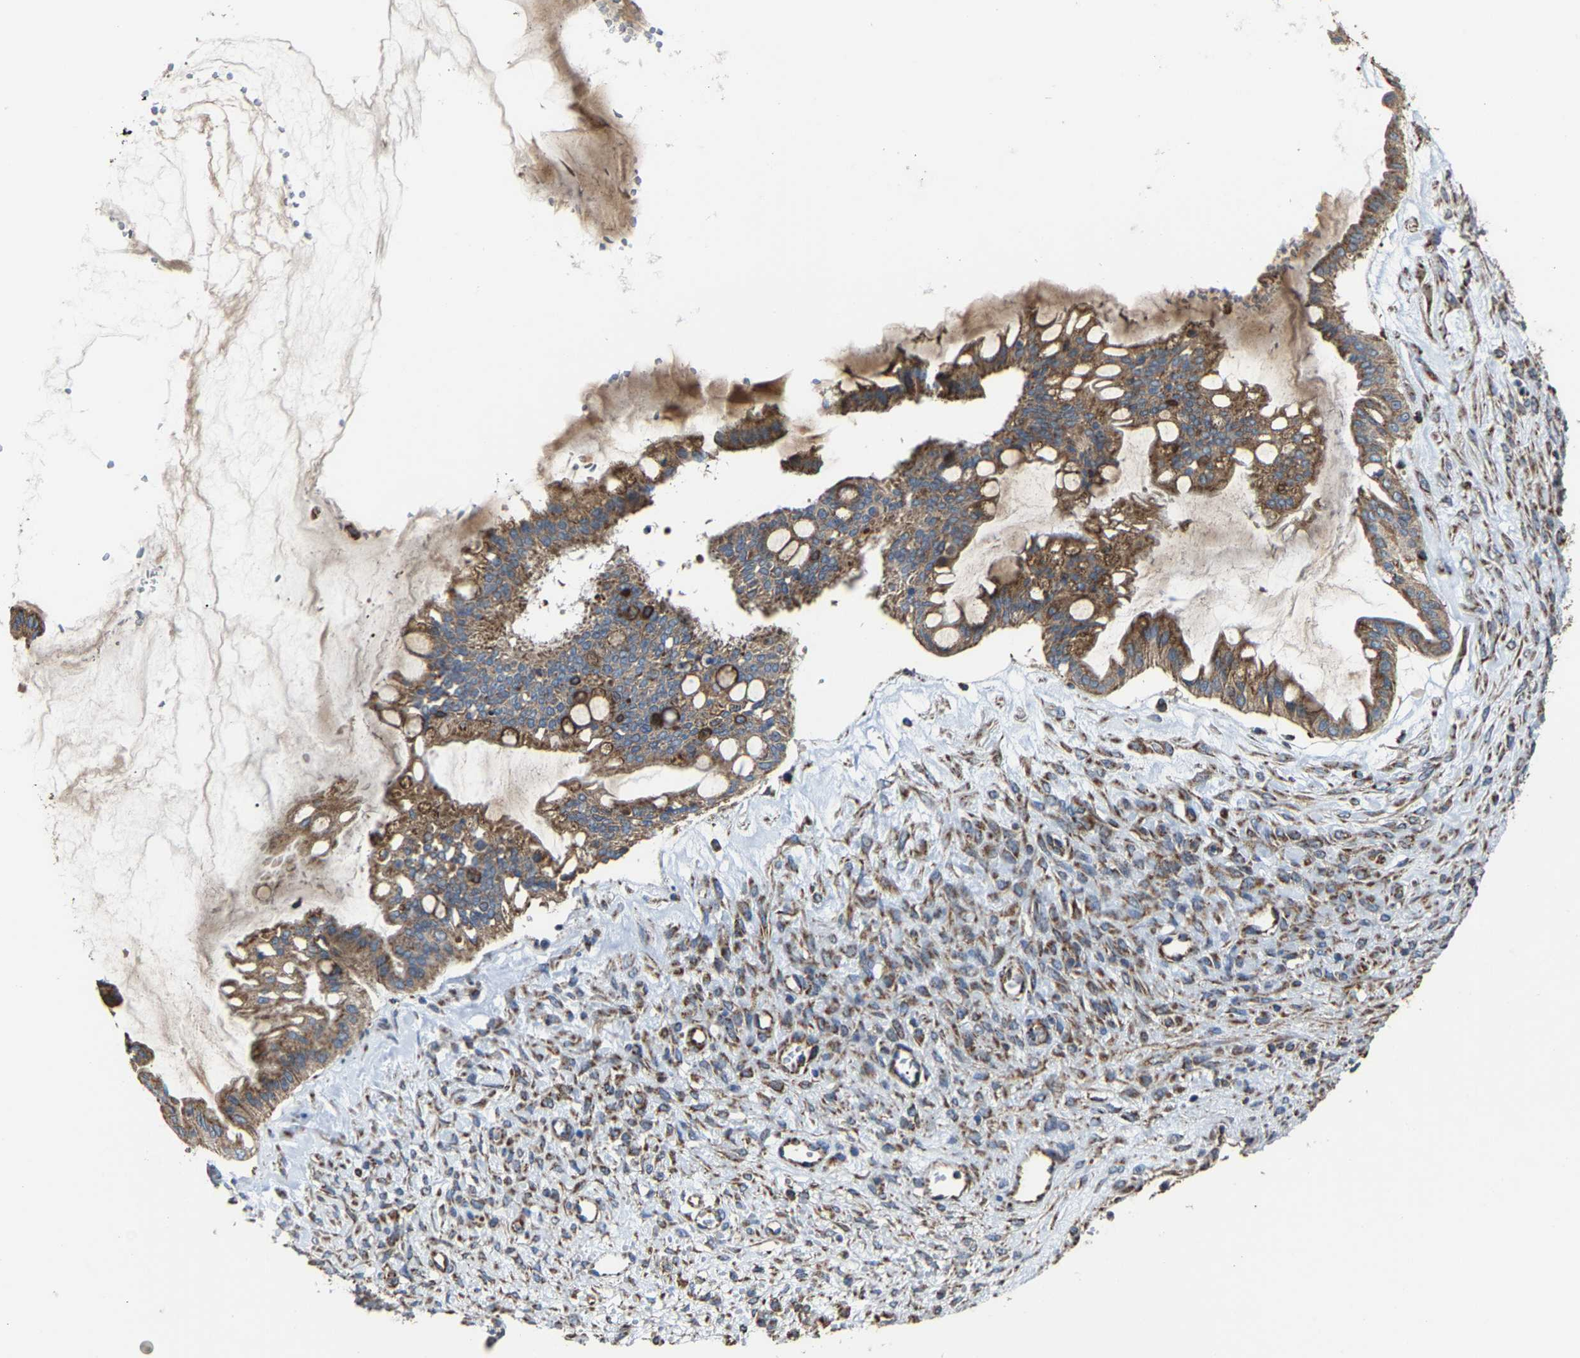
{"staining": {"intensity": "moderate", "quantity": ">75%", "location": "cytoplasmic/membranous"}, "tissue": "ovarian cancer", "cell_type": "Tumor cells", "image_type": "cancer", "snomed": [{"axis": "morphology", "description": "Cystadenocarcinoma, mucinous, NOS"}, {"axis": "topography", "description": "Ovary"}], "caption": "Tumor cells exhibit medium levels of moderate cytoplasmic/membranous expression in approximately >75% of cells in human ovarian cancer. (DAB IHC, brown staining for protein, blue staining for nuclei).", "gene": "NDUFV3", "patient": {"sex": "female", "age": 73}}